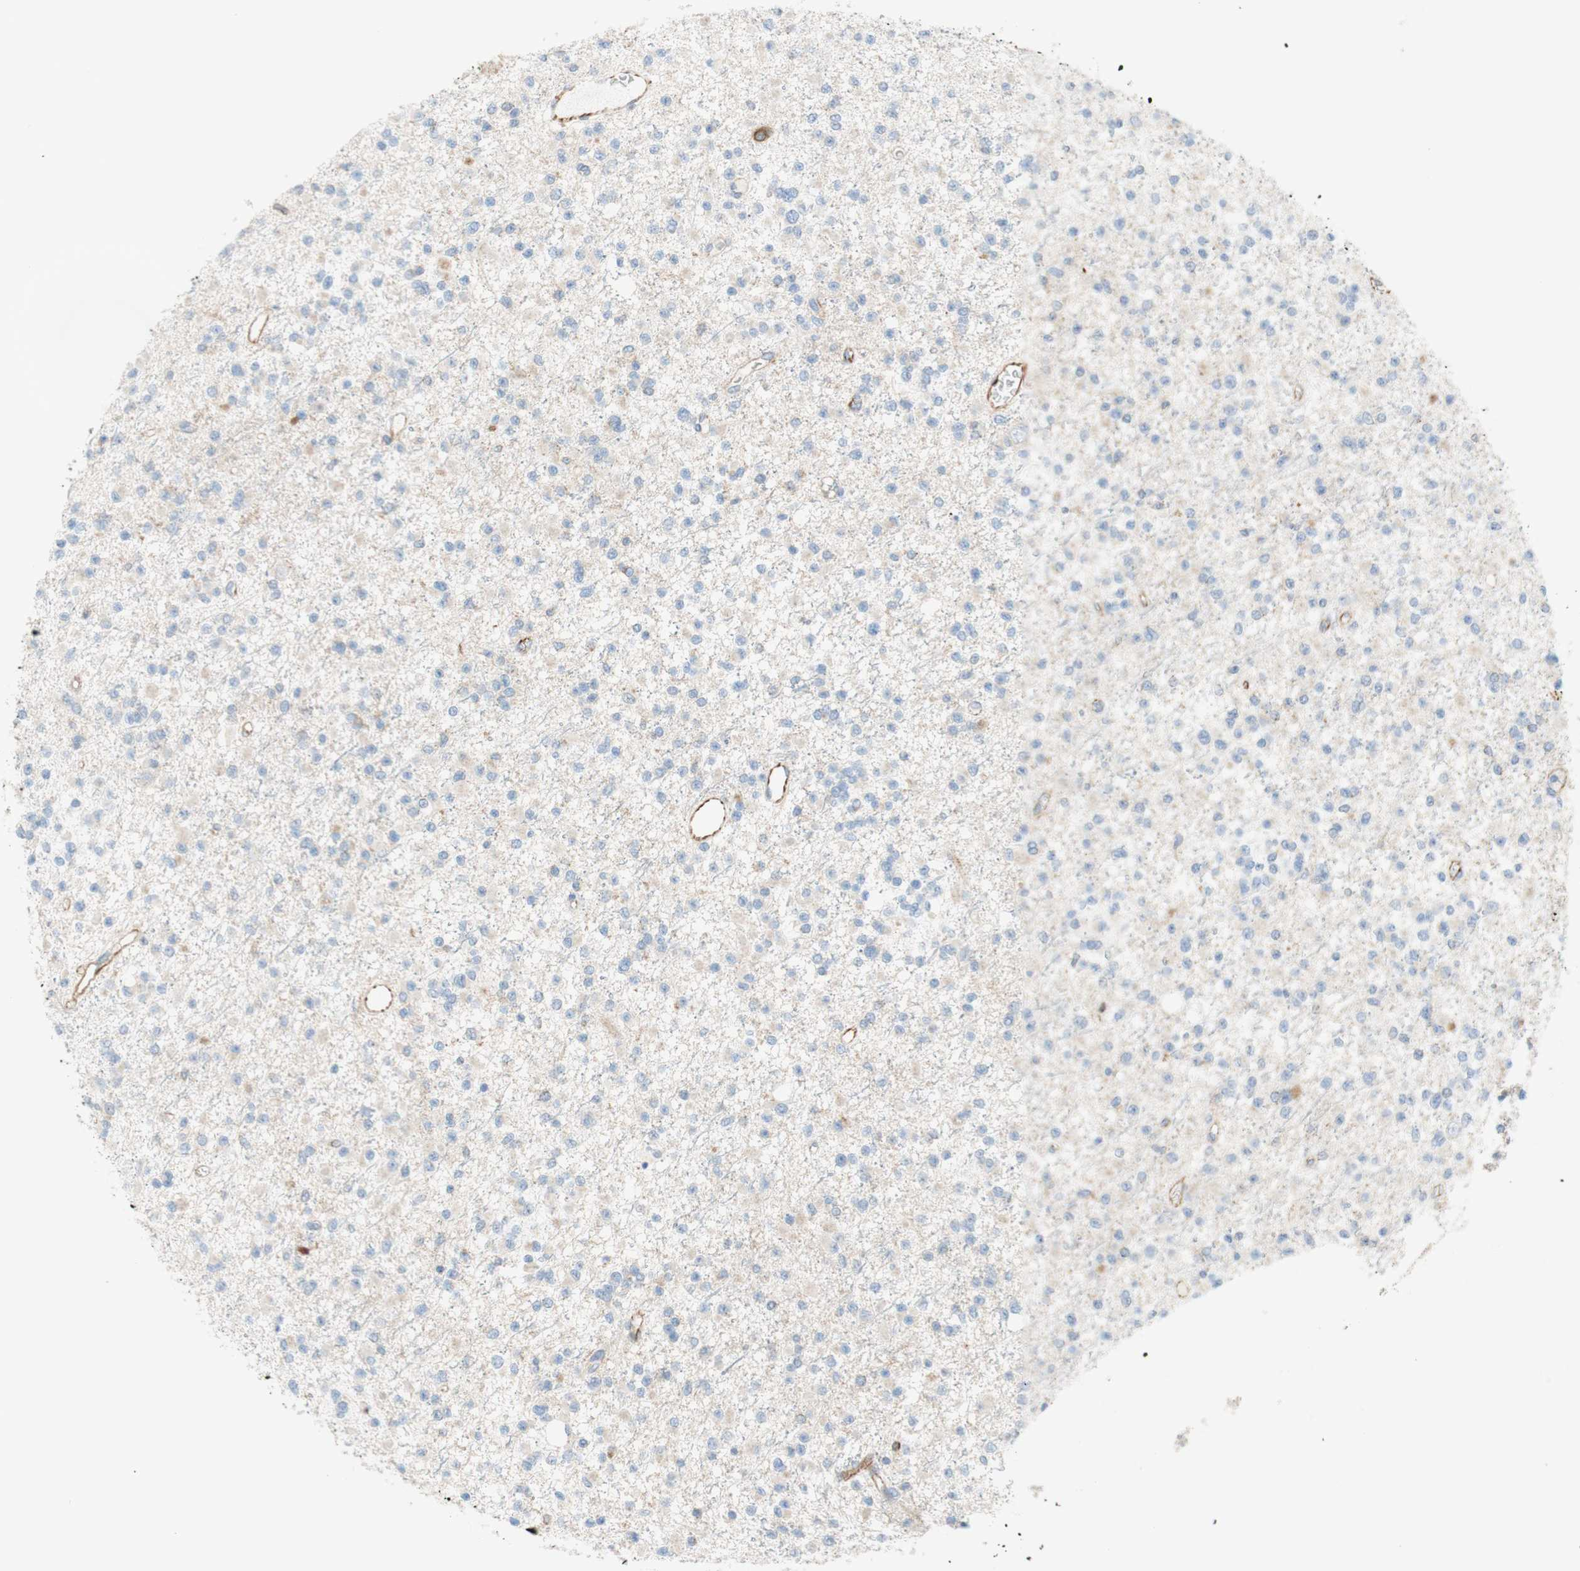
{"staining": {"intensity": "weak", "quantity": "<25%", "location": "cytoplasmic/membranous"}, "tissue": "glioma", "cell_type": "Tumor cells", "image_type": "cancer", "snomed": [{"axis": "morphology", "description": "Glioma, malignant, Low grade"}, {"axis": "topography", "description": "Brain"}], "caption": "Immunohistochemistry image of human glioma stained for a protein (brown), which exhibits no staining in tumor cells. (Stains: DAB (3,3'-diaminobenzidine) immunohistochemistry (IHC) with hematoxylin counter stain, Microscopy: brightfield microscopy at high magnification).", "gene": "POU2AF1", "patient": {"sex": "female", "age": 22}}